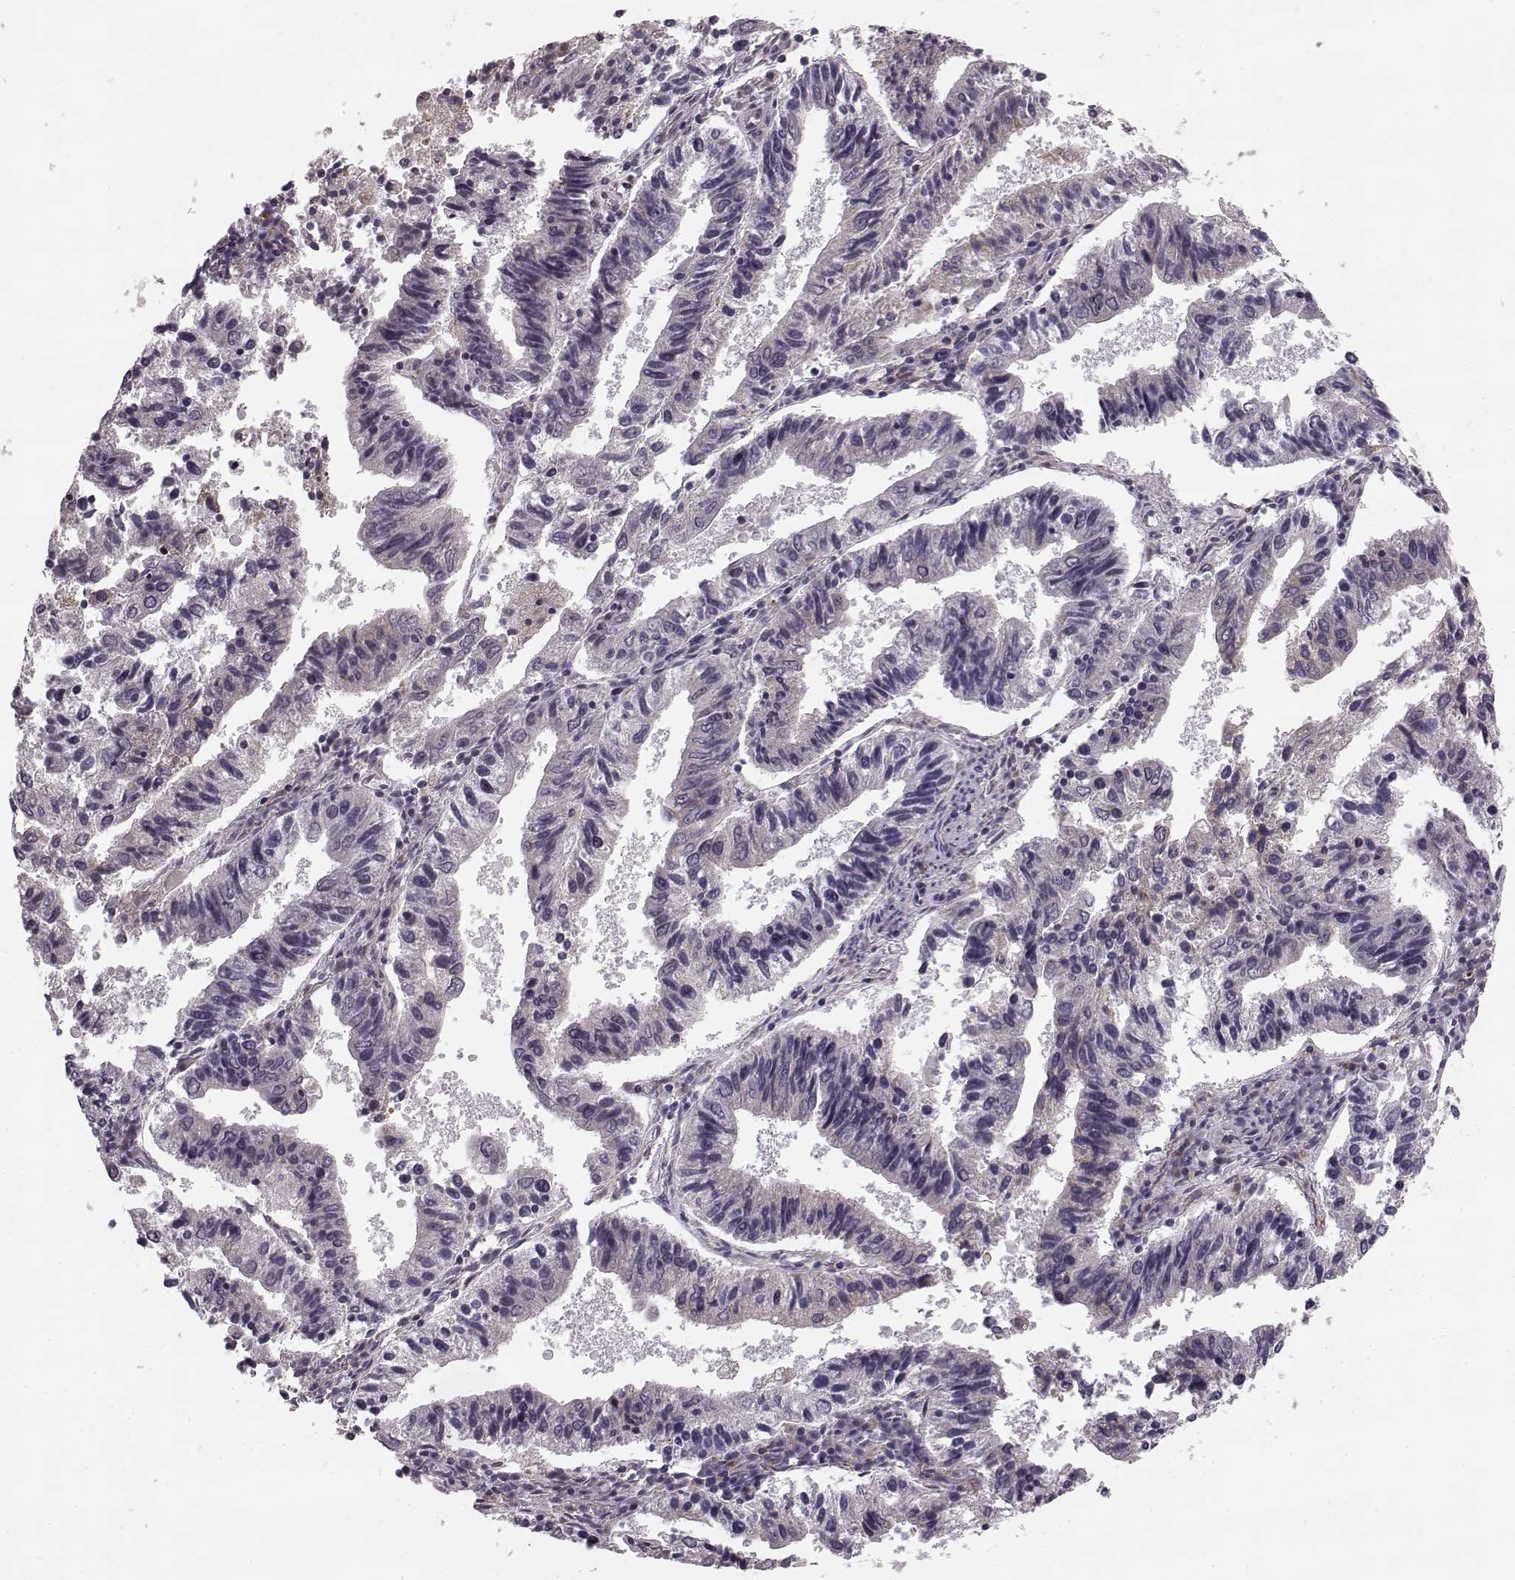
{"staining": {"intensity": "negative", "quantity": "none", "location": "none"}, "tissue": "endometrial cancer", "cell_type": "Tumor cells", "image_type": "cancer", "snomed": [{"axis": "morphology", "description": "Adenocarcinoma, NOS"}, {"axis": "topography", "description": "Endometrium"}], "caption": "The photomicrograph exhibits no significant positivity in tumor cells of endometrial cancer.", "gene": "FAM234B", "patient": {"sex": "female", "age": 82}}